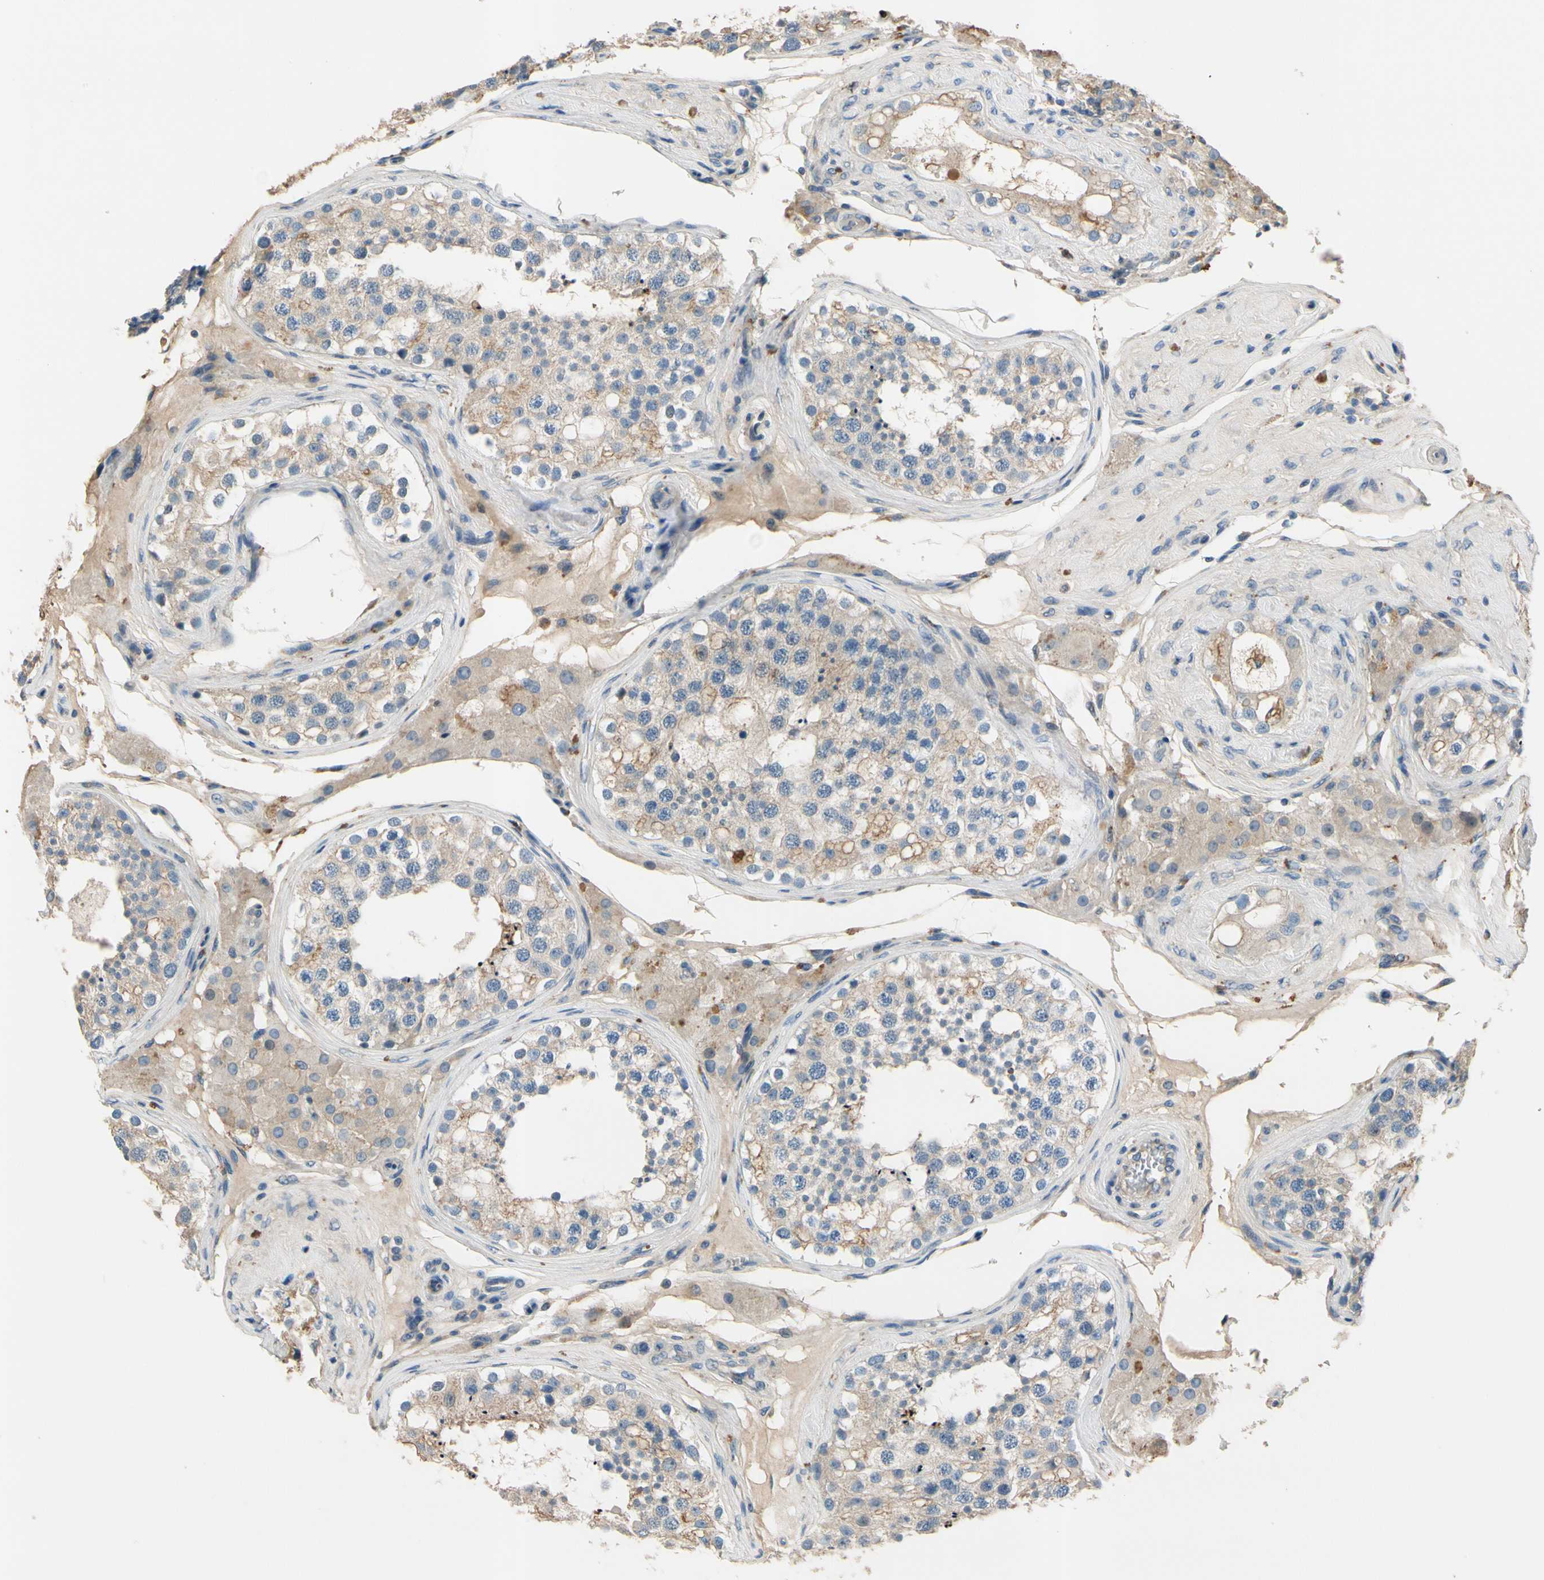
{"staining": {"intensity": "moderate", "quantity": "<25%", "location": "cytoplasmic/membranous"}, "tissue": "testis", "cell_type": "Cells in seminiferous ducts", "image_type": "normal", "snomed": [{"axis": "morphology", "description": "Normal tissue, NOS"}, {"axis": "topography", "description": "Testis"}], "caption": "Immunohistochemistry photomicrograph of unremarkable testis: human testis stained using immunohistochemistry shows low levels of moderate protein expression localized specifically in the cytoplasmic/membranous of cells in seminiferous ducts, appearing as a cytoplasmic/membranous brown color.", "gene": "SIGLEC5", "patient": {"sex": "male", "age": 68}}